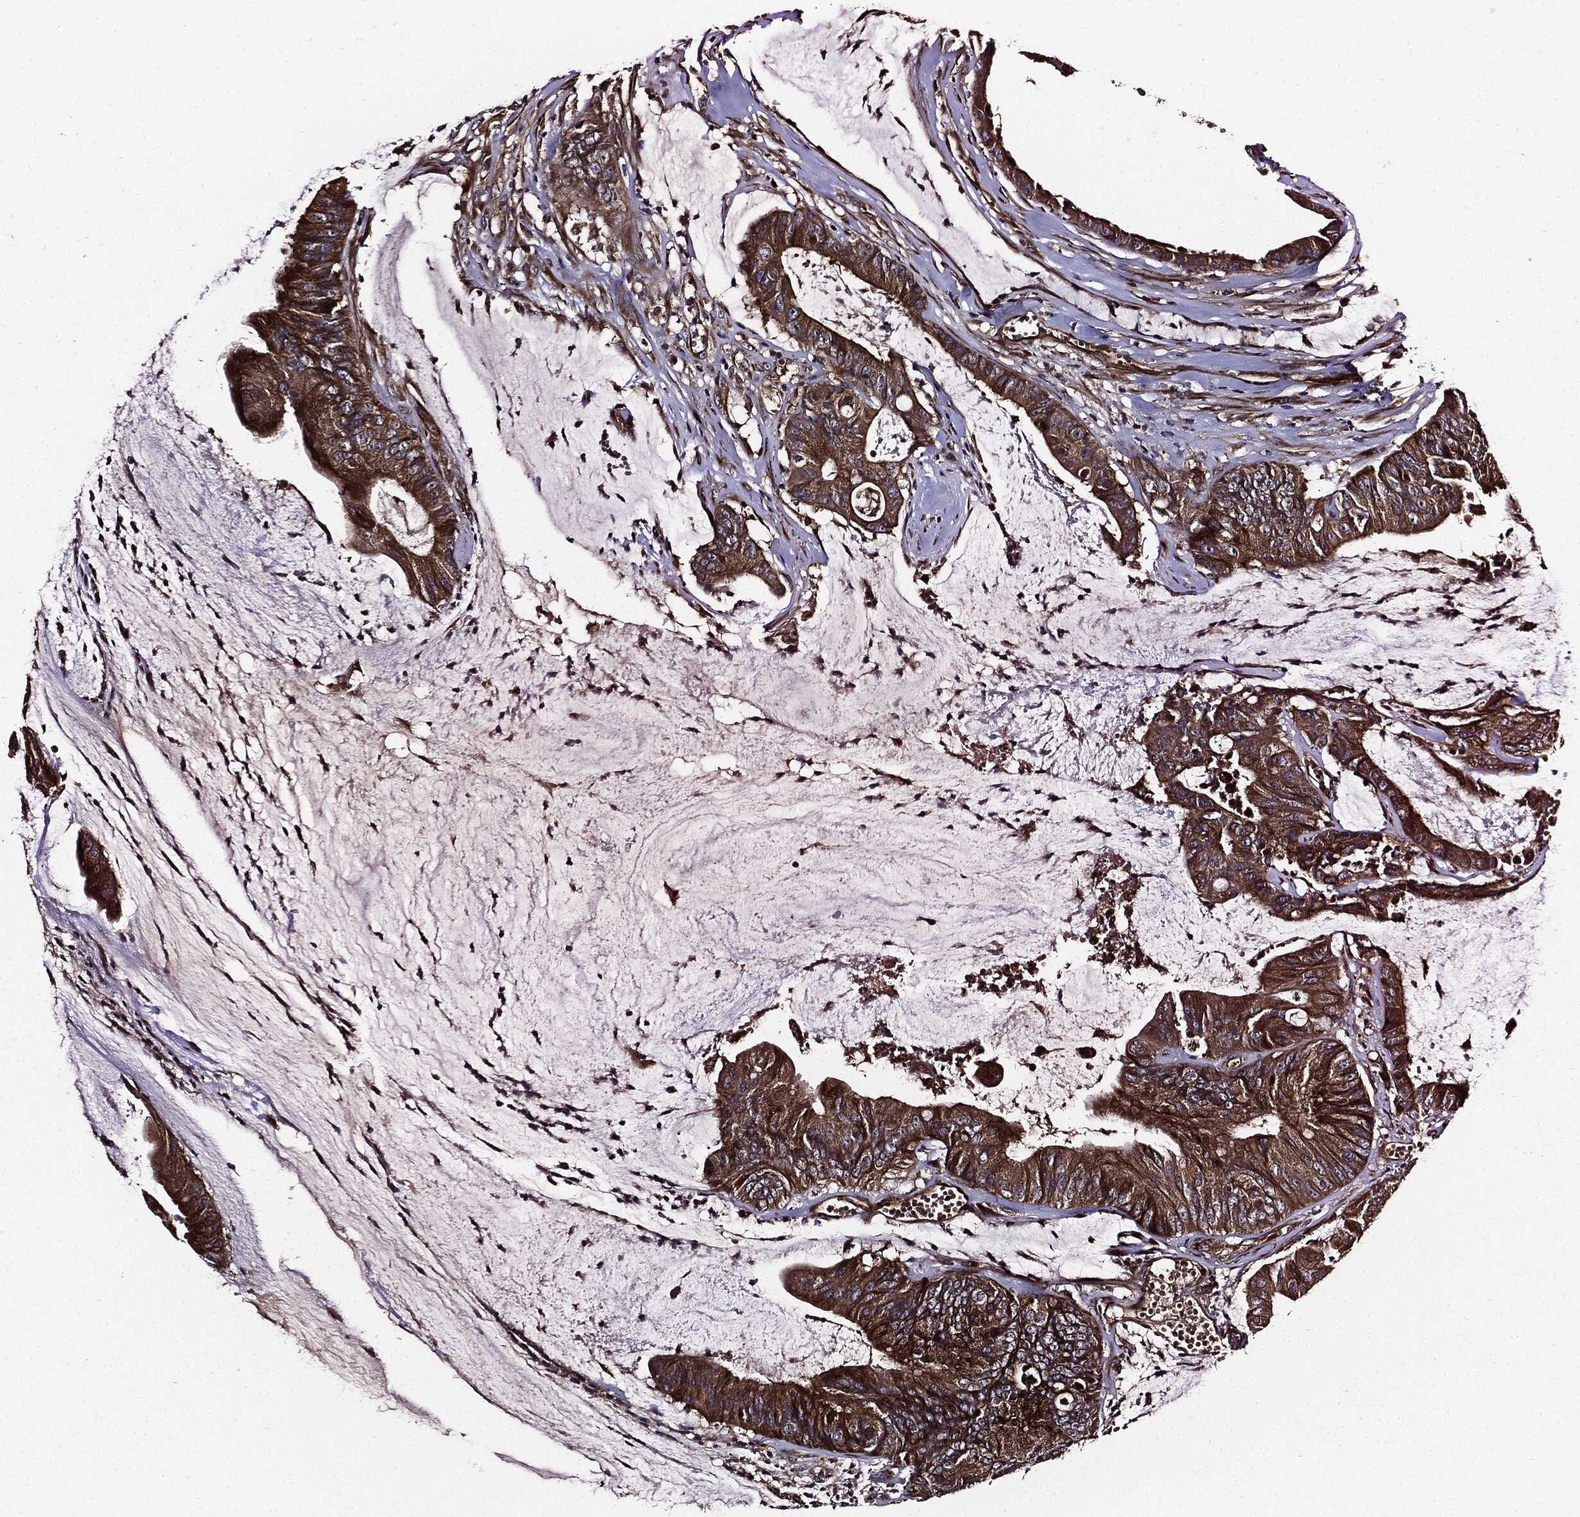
{"staining": {"intensity": "strong", "quantity": ">75%", "location": "cytoplasmic/membranous"}, "tissue": "colorectal cancer", "cell_type": "Tumor cells", "image_type": "cancer", "snomed": [{"axis": "morphology", "description": "Adenocarcinoma, NOS"}, {"axis": "topography", "description": "Colon"}], "caption": "A high-resolution histopathology image shows immunohistochemistry (IHC) staining of colorectal cancer (adenocarcinoma), which exhibits strong cytoplasmic/membranous positivity in approximately >75% of tumor cells.", "gene": "HTT", "patient": {"sex": "female", "age": 69}}